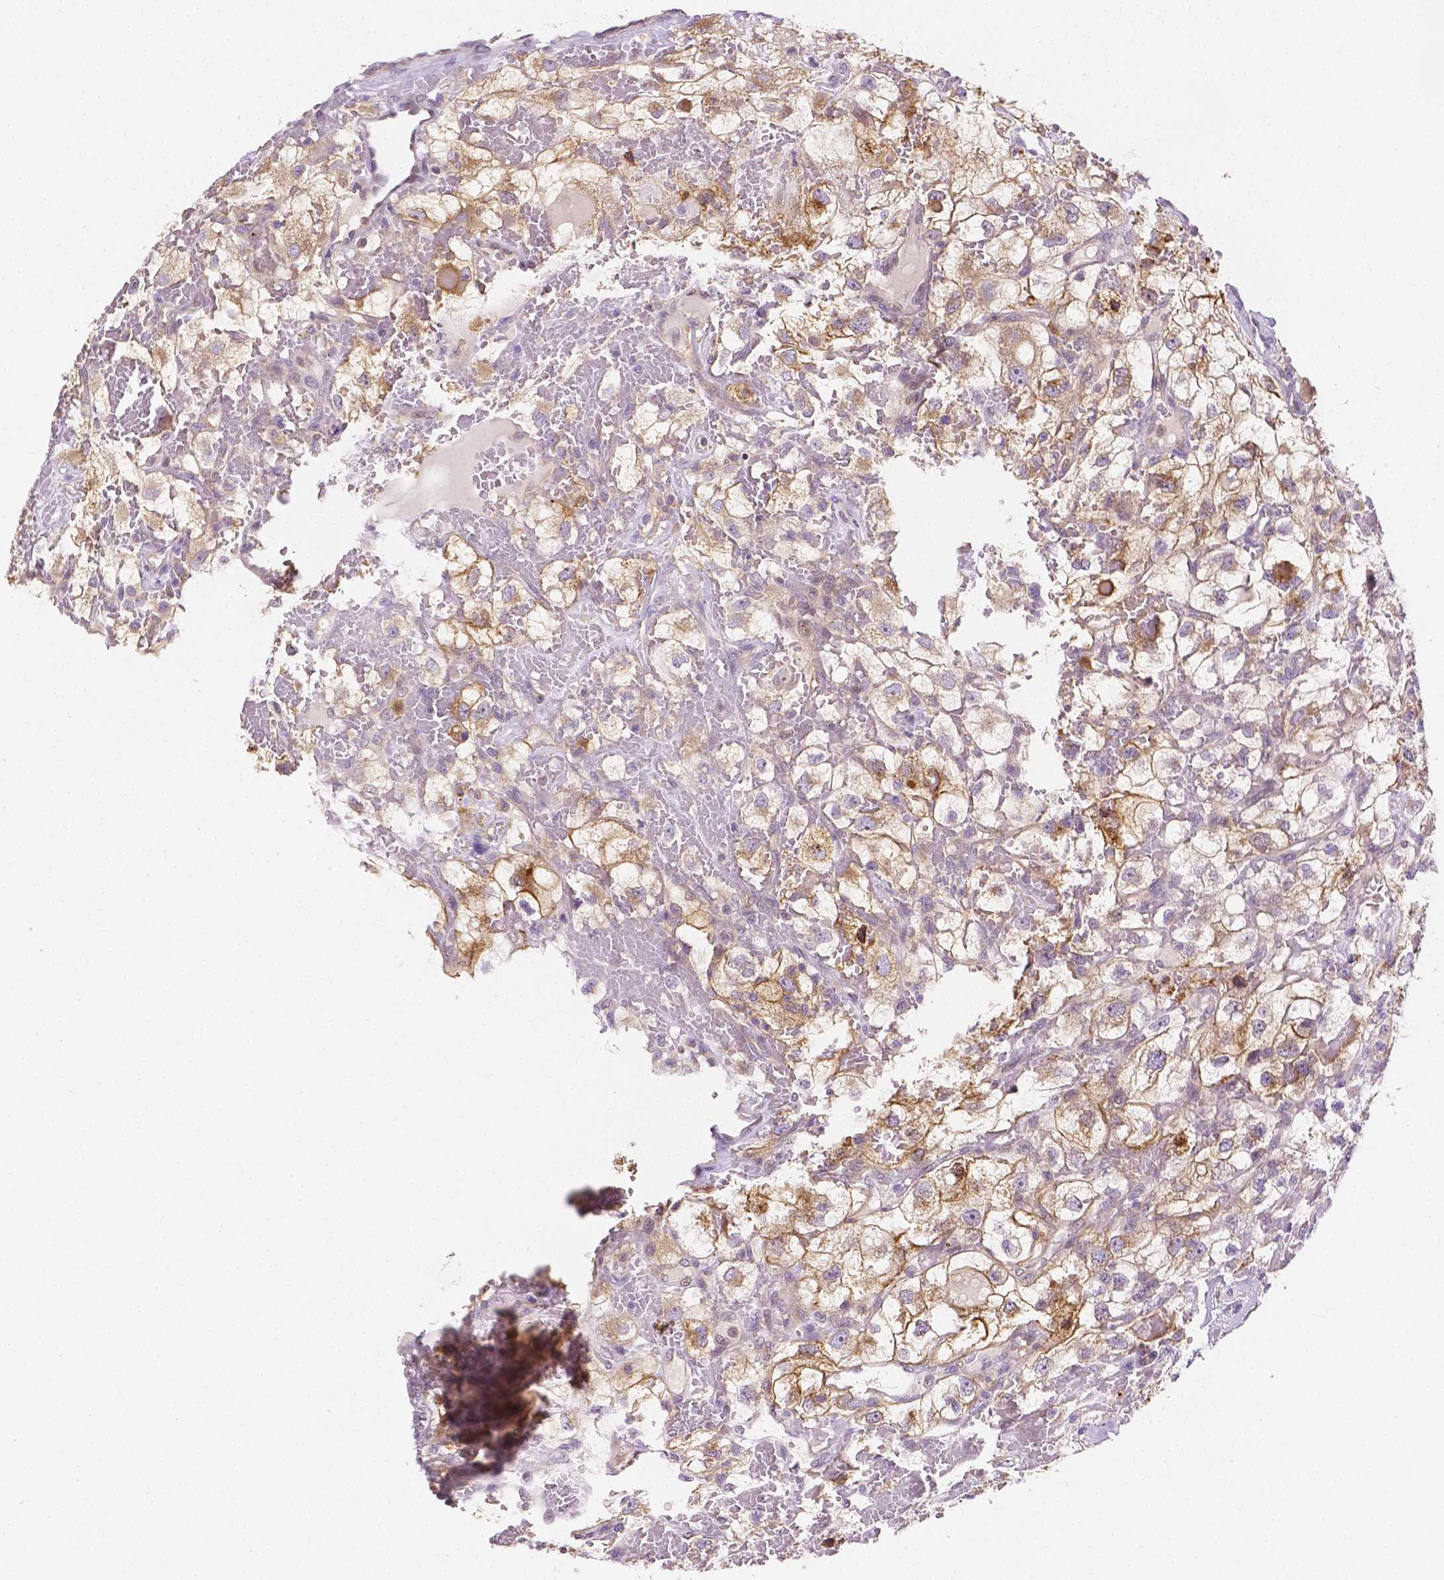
{"staining": {"intensity": "weak", "quantity": "25%-75%", "location": "cytoplasmic/membranous"}, "tissue": "renal cancer", "cell_type": "Tumor cells", "image_type": "cancer", "snomed": [{"axis": "morphology", "description": "Adenocarcinoma, NOS"}, {"axis": "topography", "description": "Kidney"}], "caption": "Human renal adenocarcinoma stained with a brown dye displays weak cytoplasmic/membranous positive staining in approximately 25%-75% of tumor cells.", "gene": "ZNRD2", "patient": {"sex": "male", "age": 59}}